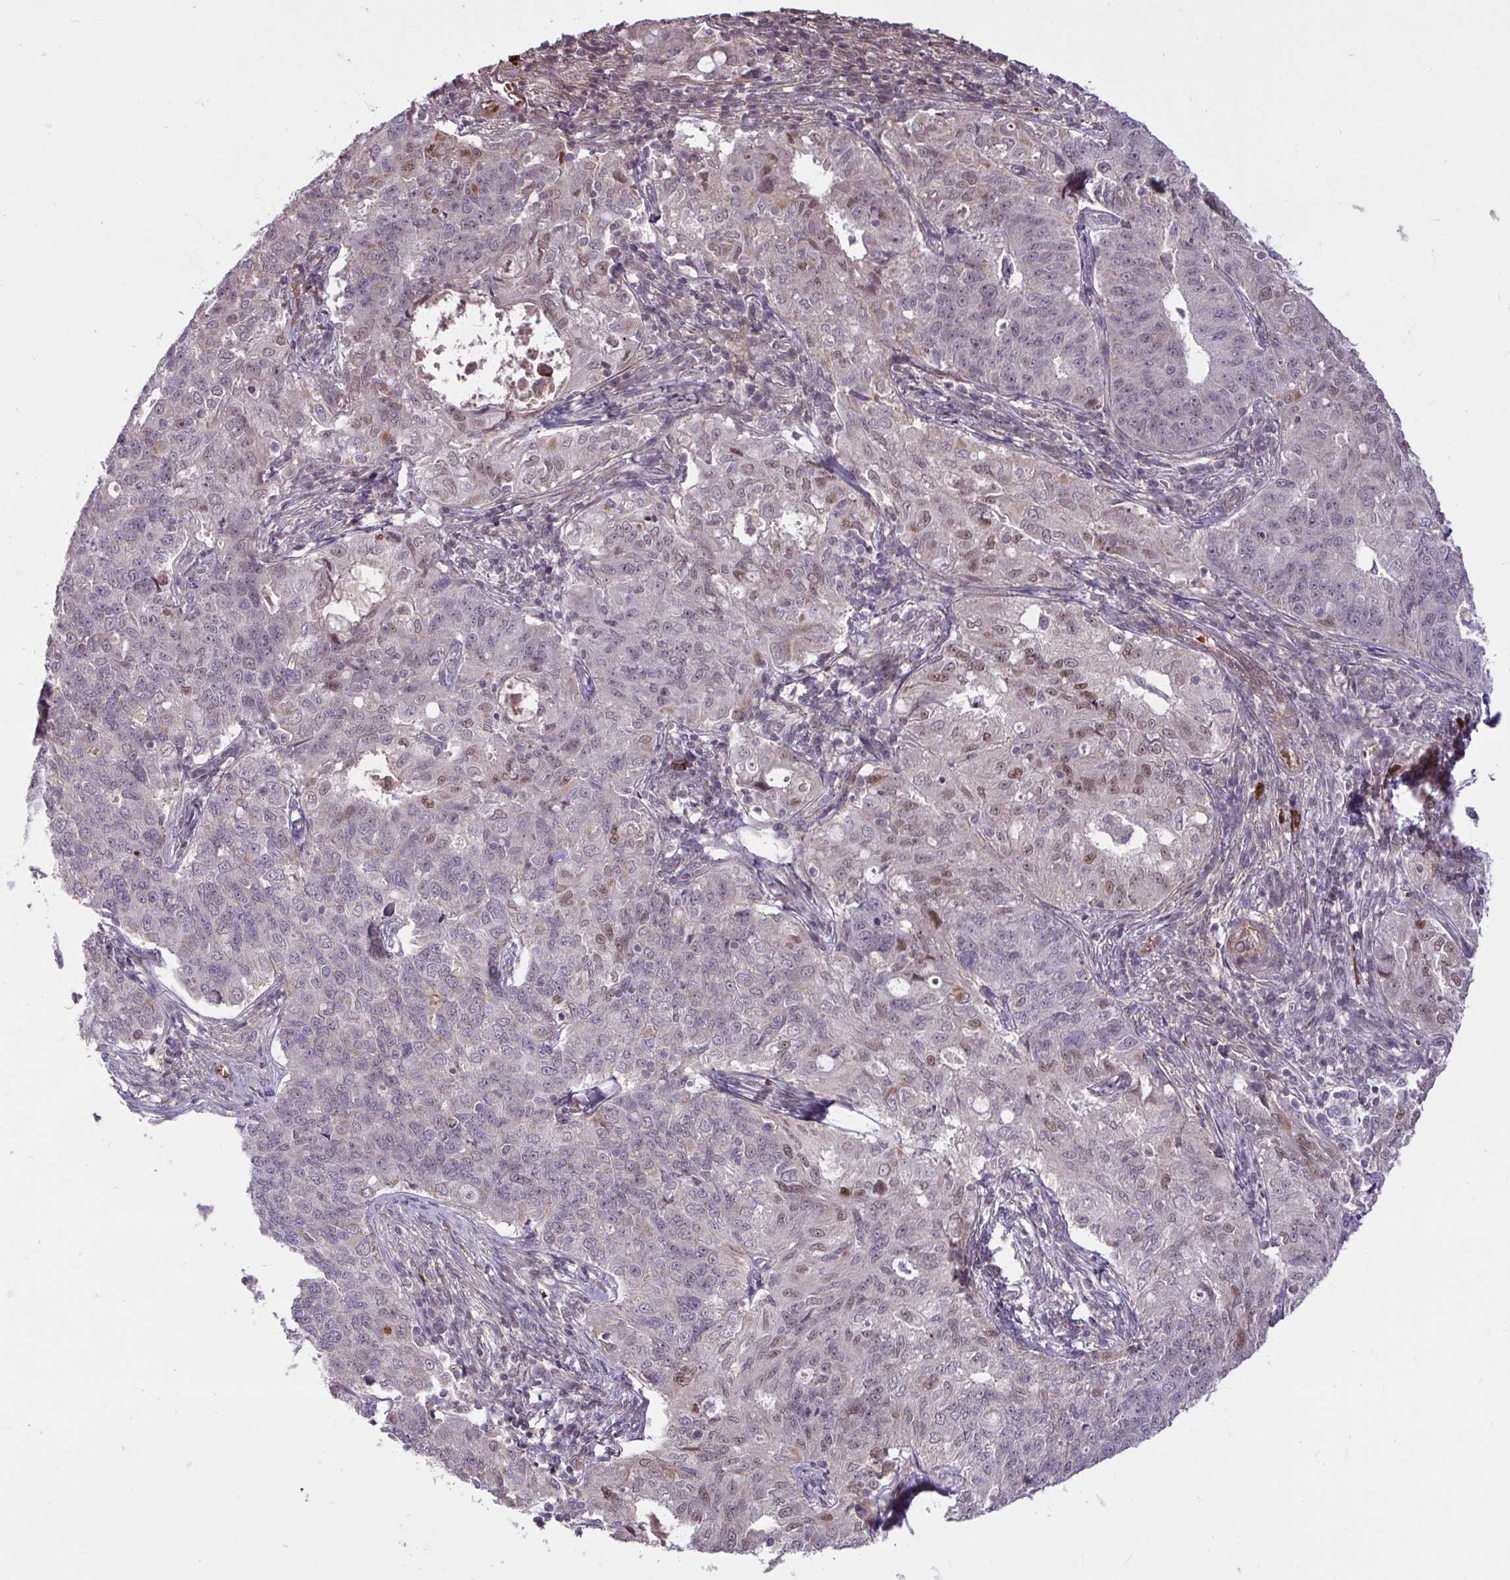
{"staining": {"intensity": "moderate", "quantity": "<25%", "location": "cytoplasmic/membranous,nuclear"}, "tissue": "endometrial cancer", "cell_type": "Tumor cells", "image_type": "cancer", "snomed": [{"axis": "morphology", "description": "Adenocarcinoma, NOS"}, {"axis": "topography", "description": "Endometrium"}], "caption": "Protein positivity by immunohistochemistry (IHC) demonstrates moderate cytoplasmic/membranous and nuclear staining in approximately <25% of tumor cells in endometrial cancer.", "gene": "ZSCAN9", "patient": {"sex": "female", "age": 43}}